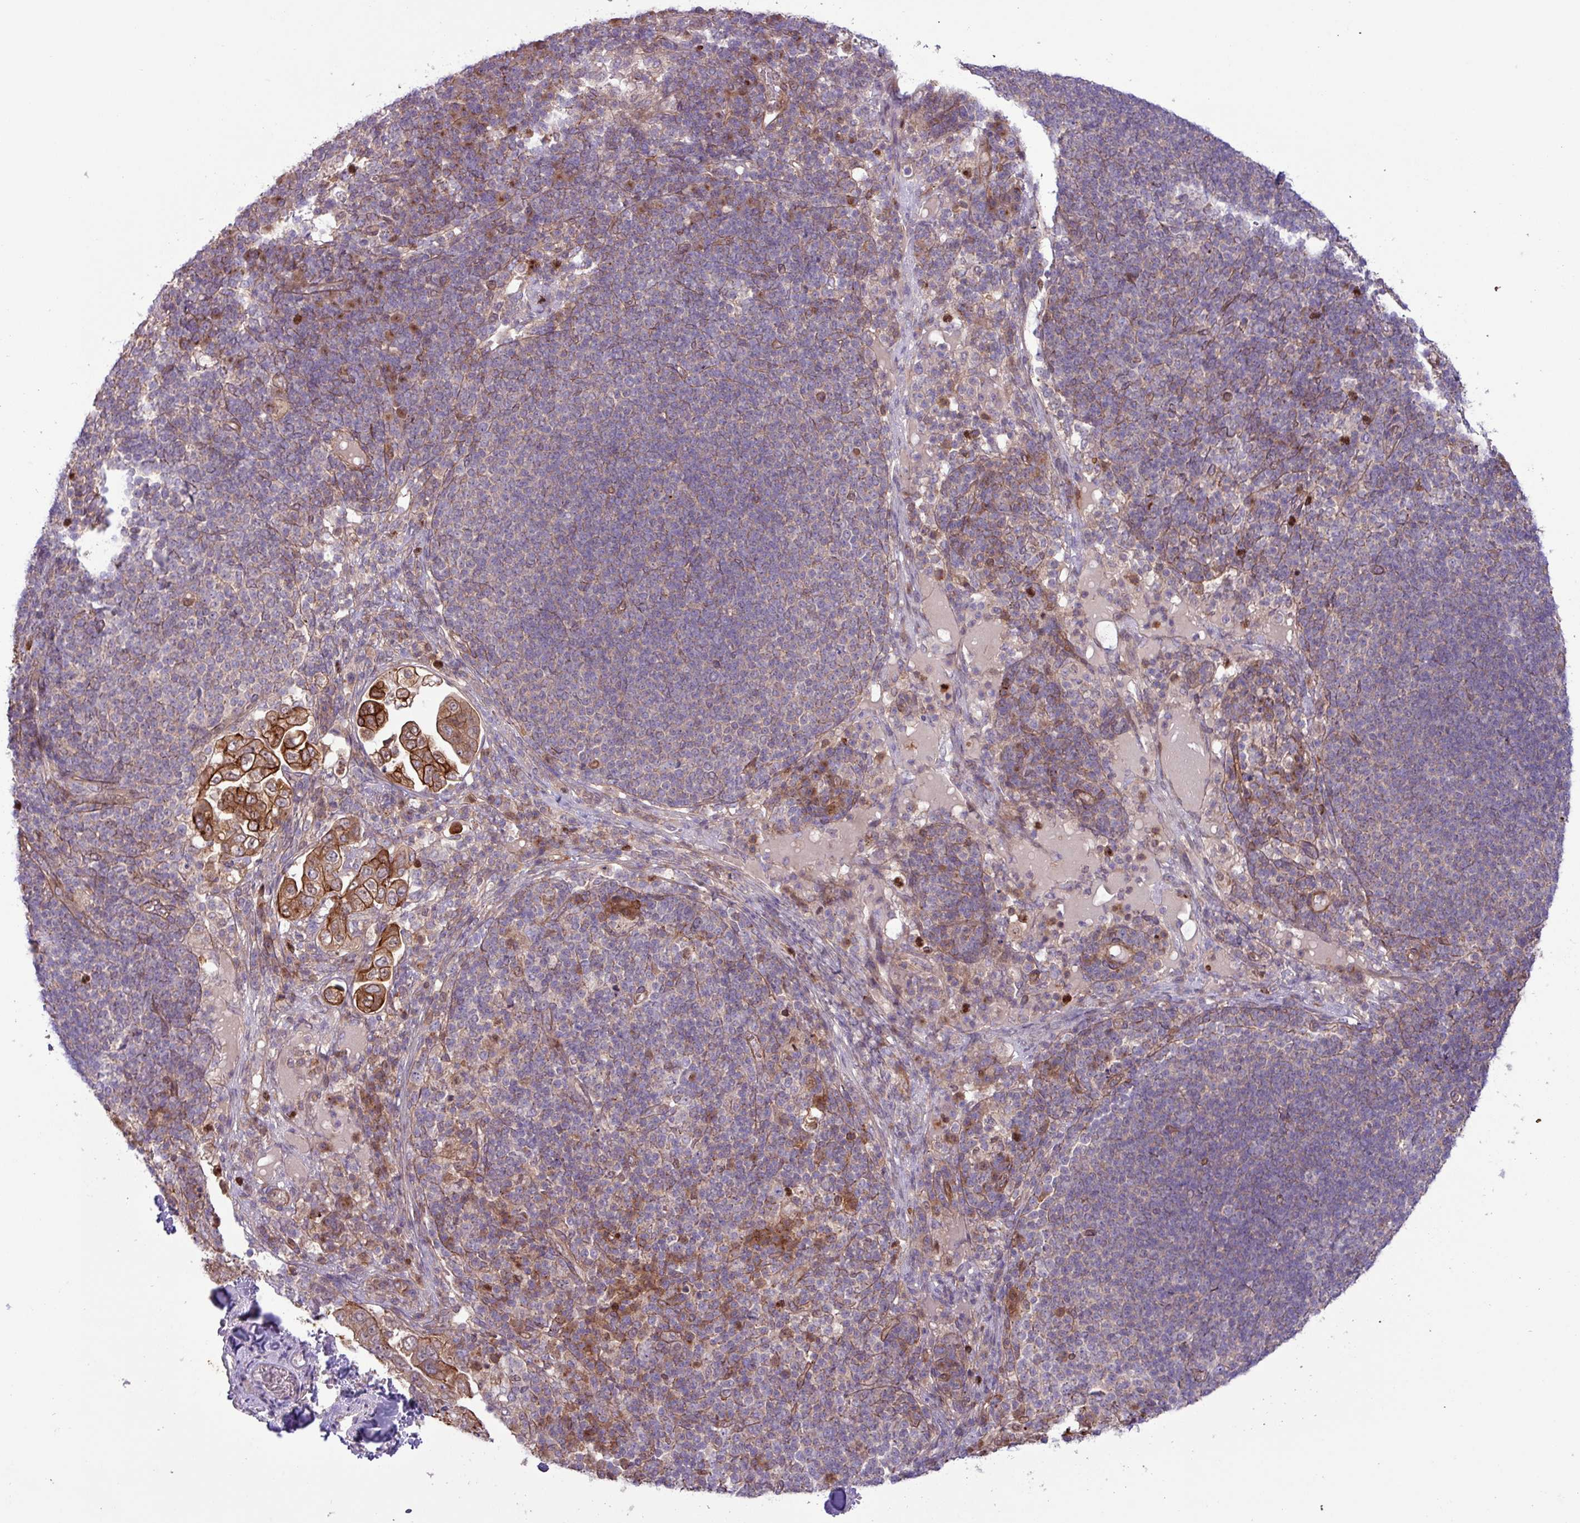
{"staining": {"intensity": "strong", "quantity": ">75%", "location": "cytoplasmic/membranous"}, "tissue": "pancreatic cancer", "cell_type": "Tumor cells", "image_type": "cancer", "snomed": [{"axis": "morphology", "description": "Normal tissue, NOS"}, {"axis": "morphology", "description": "Adenocarcinoma, NOS"}, {"axis": "topography", "description": "Lymph node"}, {"axis": "topography", "description": "Pancreas"}], "caption": "Immunohistochemical staining of adenocarcinoma (pancreatic) reveals high levels of strong cytoplasmic/membranous expression in about >75% of tumor cells. The staining is performed using DAB brown chromogen to label protein expression. The nuclei are counter-stained blue using hematoxylin.", "gene": "CNTRL", "patient": {"sex": "female", "age": 67}}